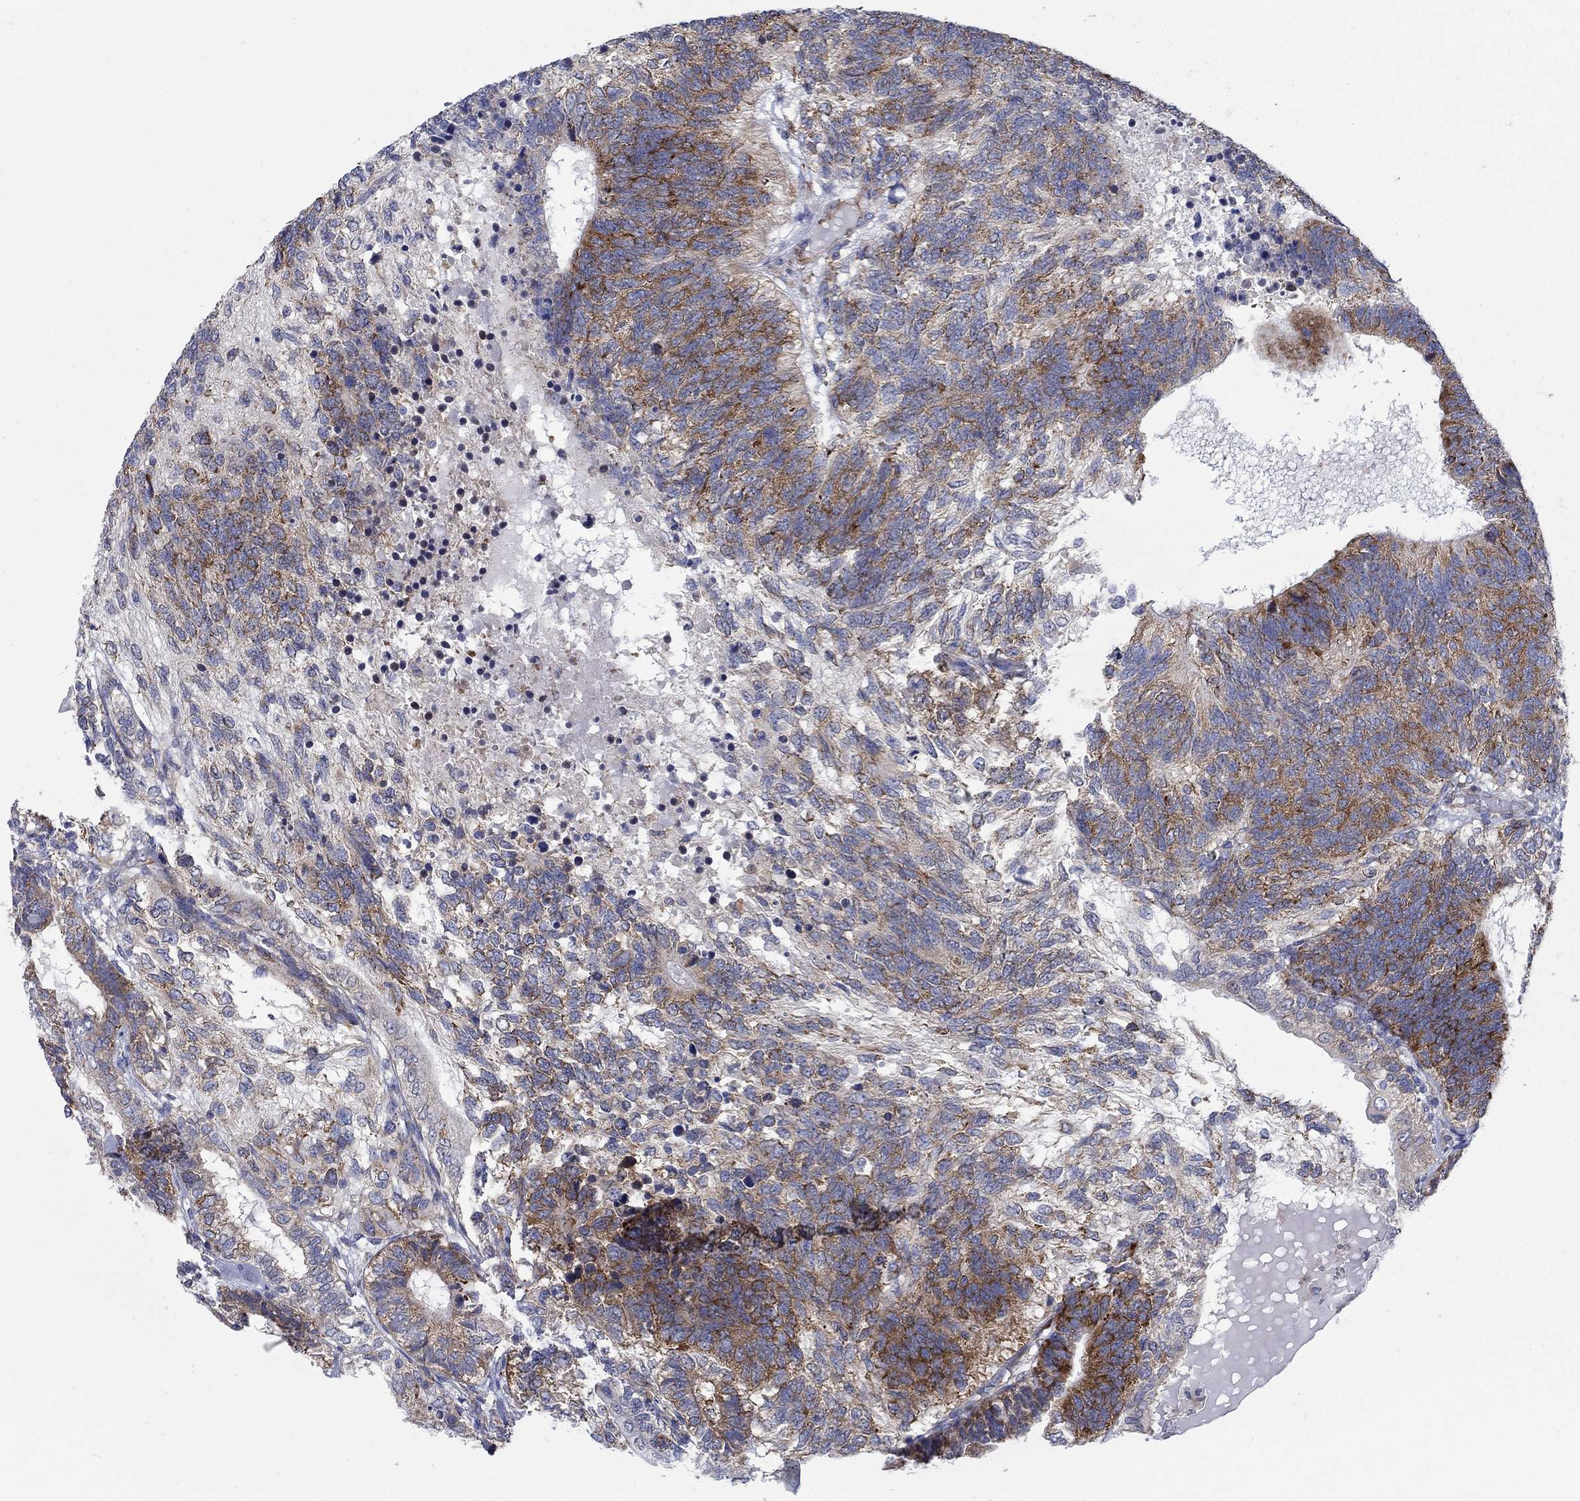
{"staining": {"intensity": "strong", "quantity": "25%-75%", "location": "cytoplasmic/membranous"}, "tissue": "testis cancer", "cell_type": "Tumor cells", "image_type": "cancer", "snomed": [{"axis": "morphology", "description": "Seminoma, NOS"}, {"axis": "morphology", "description": "Carcinoma, Embryonal, NOS"}, {"axis": "topography", "description": "Testis"}], "caption": "Tumor cells display strong cytoplasmic/membranous positivity in approximately 25%-75% of cells in testis cancer. Immunohistochemistry (ihc) stains the protein of interest in brown and the nuclei are stained blue.", "gene": "TMEM59", "patient": {"sex": "male", "age": 41}}